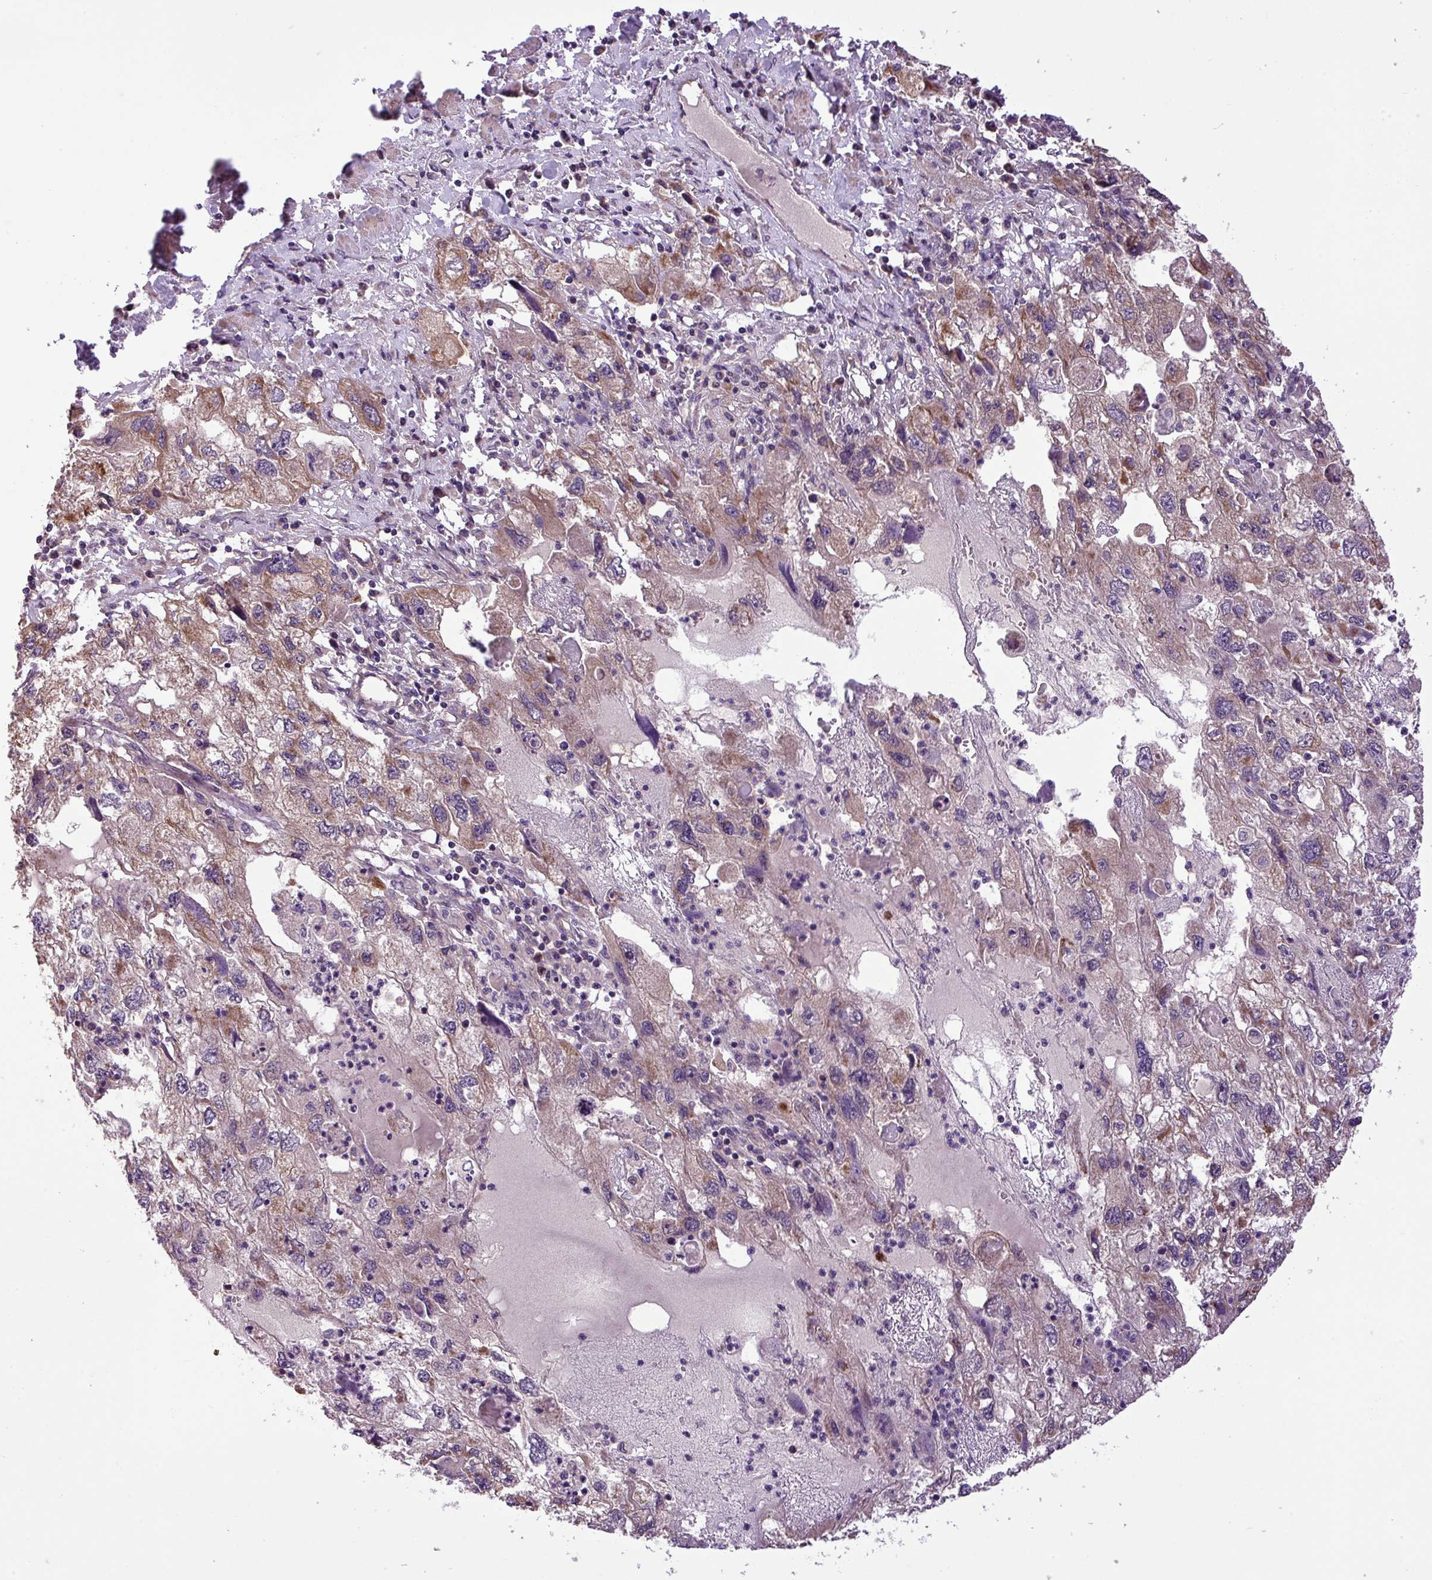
{"staining": {"intensity": "weak", "quantity": "<25%", "location": "cytoplasmic/membranous"}, "tissue": "endometrial cancer", "cell_type": "Tumor cells", "image_type": "cancer", "snomed": [{"axis": "morphology", "description": "Adenocarcinoma, NOS"}, {"axis": "topography", "description": "Endometrium"}], "caption": "A high-resolution micrograph shows IHC staining of endometrial cancer (adenocarcinoma), which exhibits no significant expression in tumor cells.", "gene": "TIMM10B", "patient": {"sex": "female", "age": 49}}